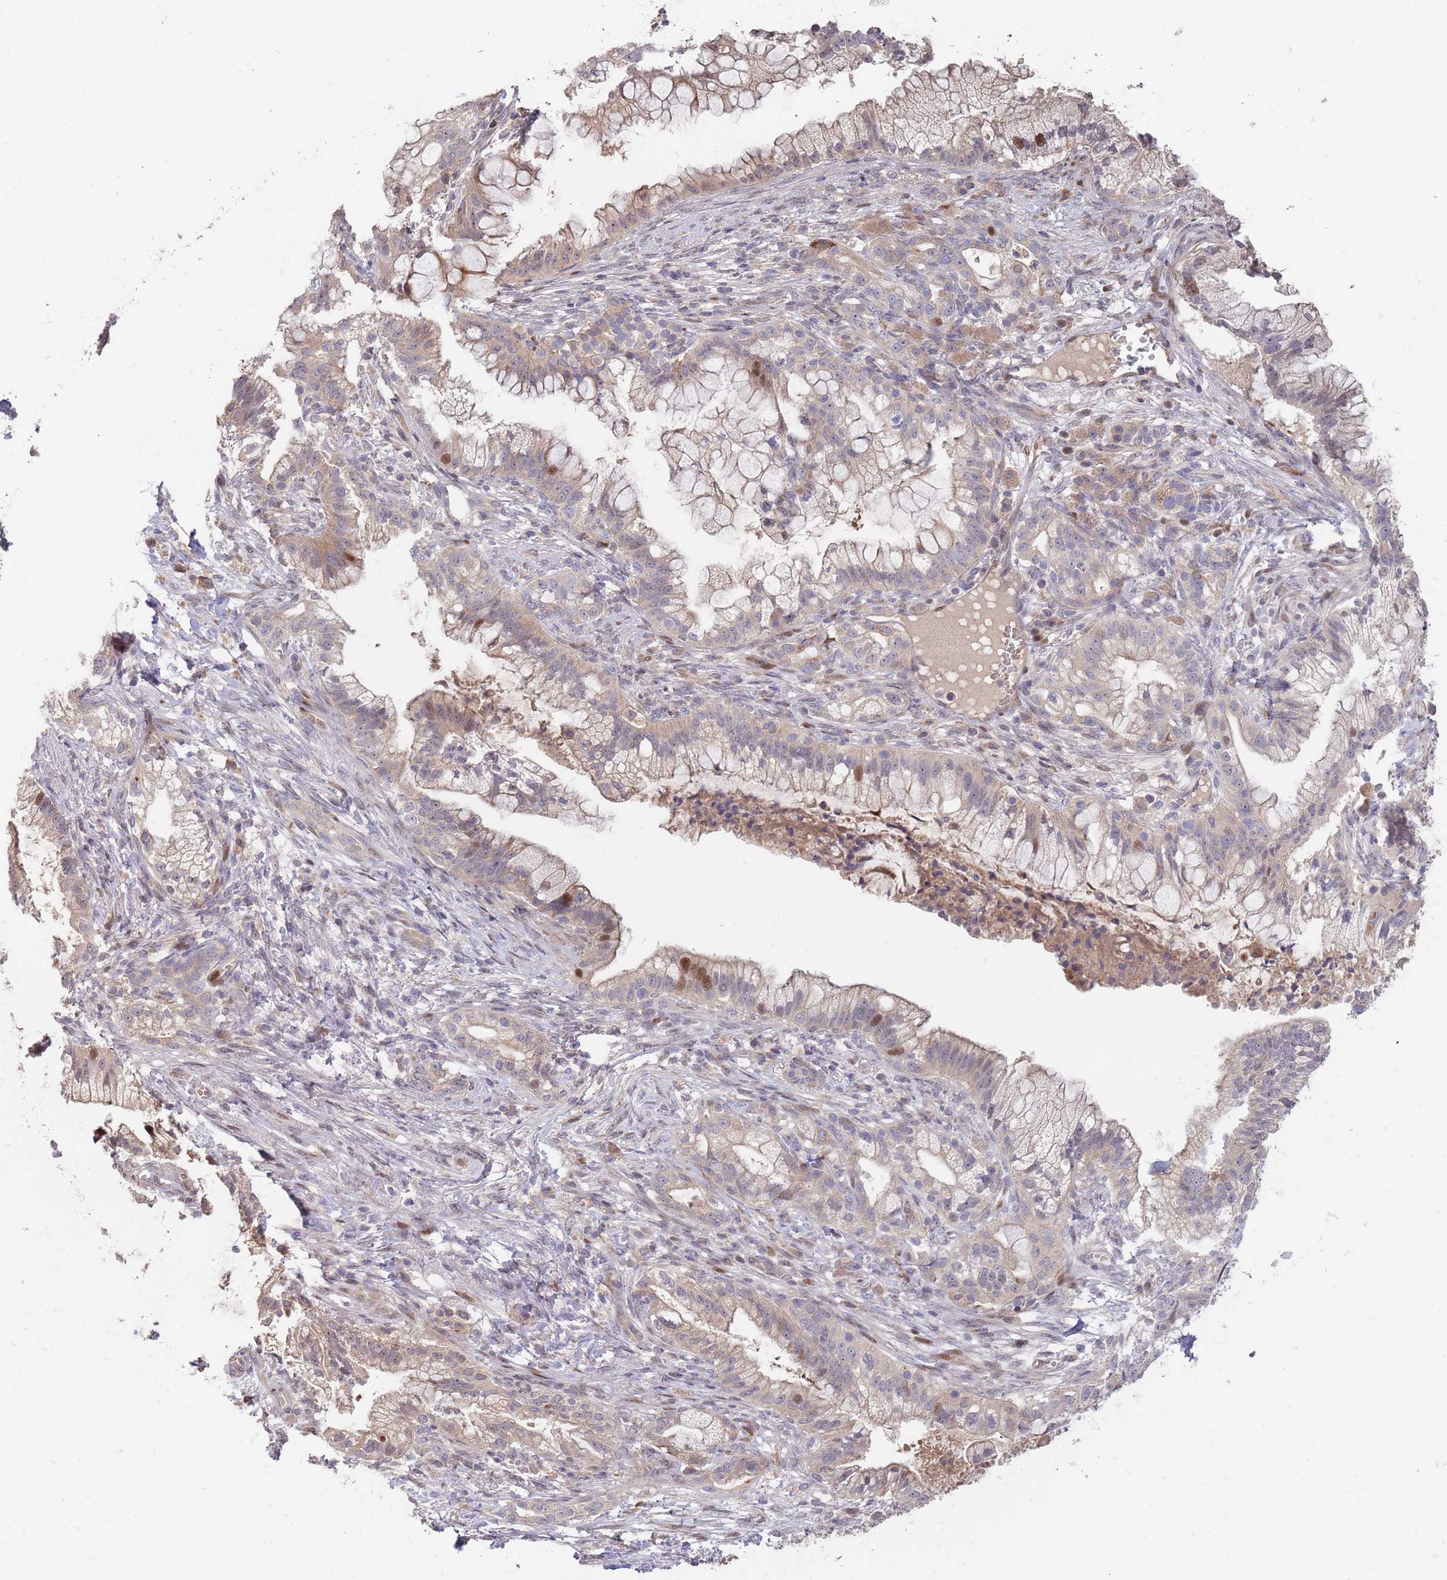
{"staining": {"intensity": "moderate", "quantity": "<25%", "location": "nuclear"}, "tissue": "pancreatic cancer", "cell_type": "Tumor cells", "image_type": "cancer", "snomed": [{"axis": "morphology", "description": "Adenocarcinoma, NOS"}, {"axis": "topography", "description": "Pancreas"}], "caption": "Immunohistochemical staining of human adenocarcinoma (pancreatic) reveals low levels of moderate nuclear expression in approximately <25% of tumor cells.", "gene": "SYNDIG1L", "patient": {"sex": "male", "age": 44}}